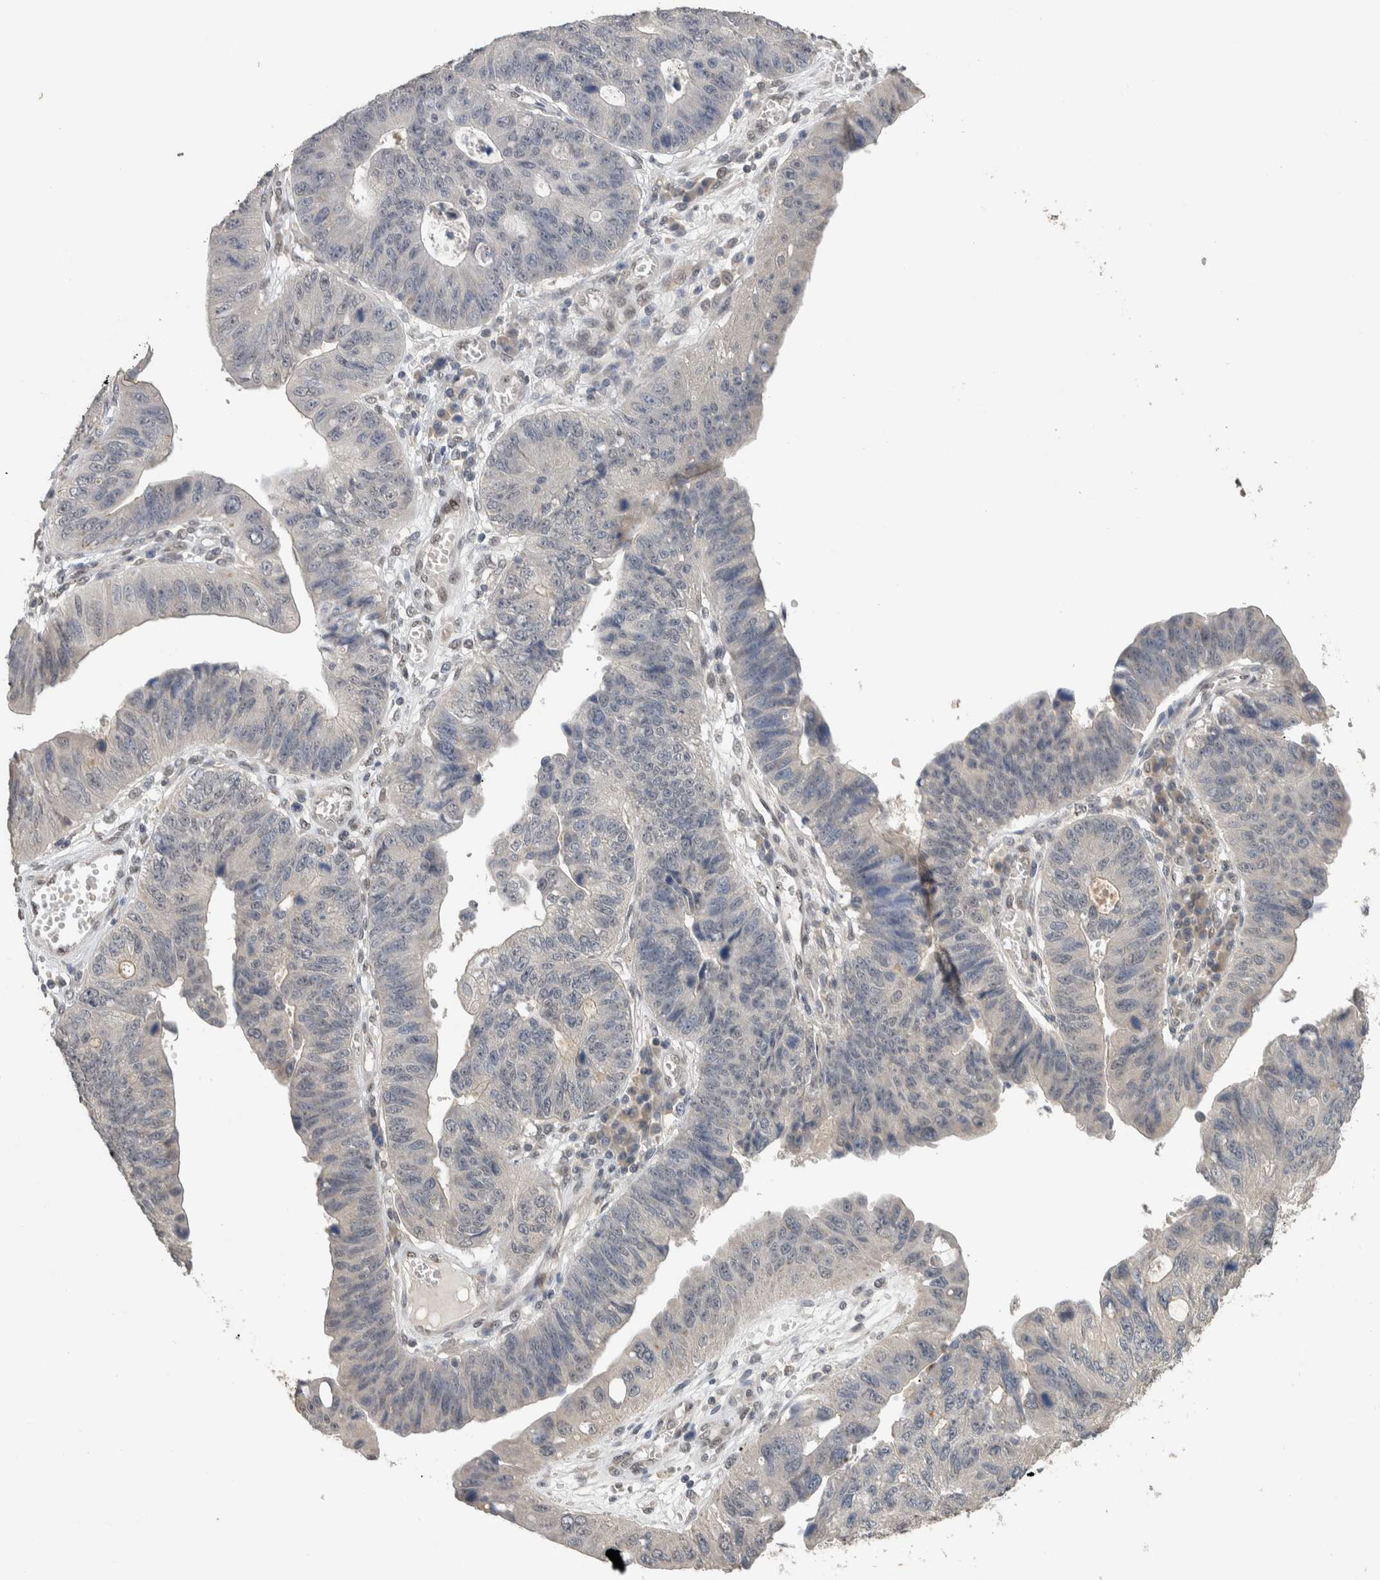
{"staining": {"intensity": "negative", "quantity": "none", "location": "none"}, "tissue": "stomach cancer", "cell_type": "Tumor cells", "image_type": "cancer", "snomed": [{"axis": "morphology", "description": "Adenocarcinoma, NOS"}, {"axis": "topography", "description": "Stomach"}], "caption": "This is an IHC histopathology image of stomach cancer. There is no positivity in tumor cells.", "gene": "CYSRT1", "patient": {"sex": "male", "age": 59}}